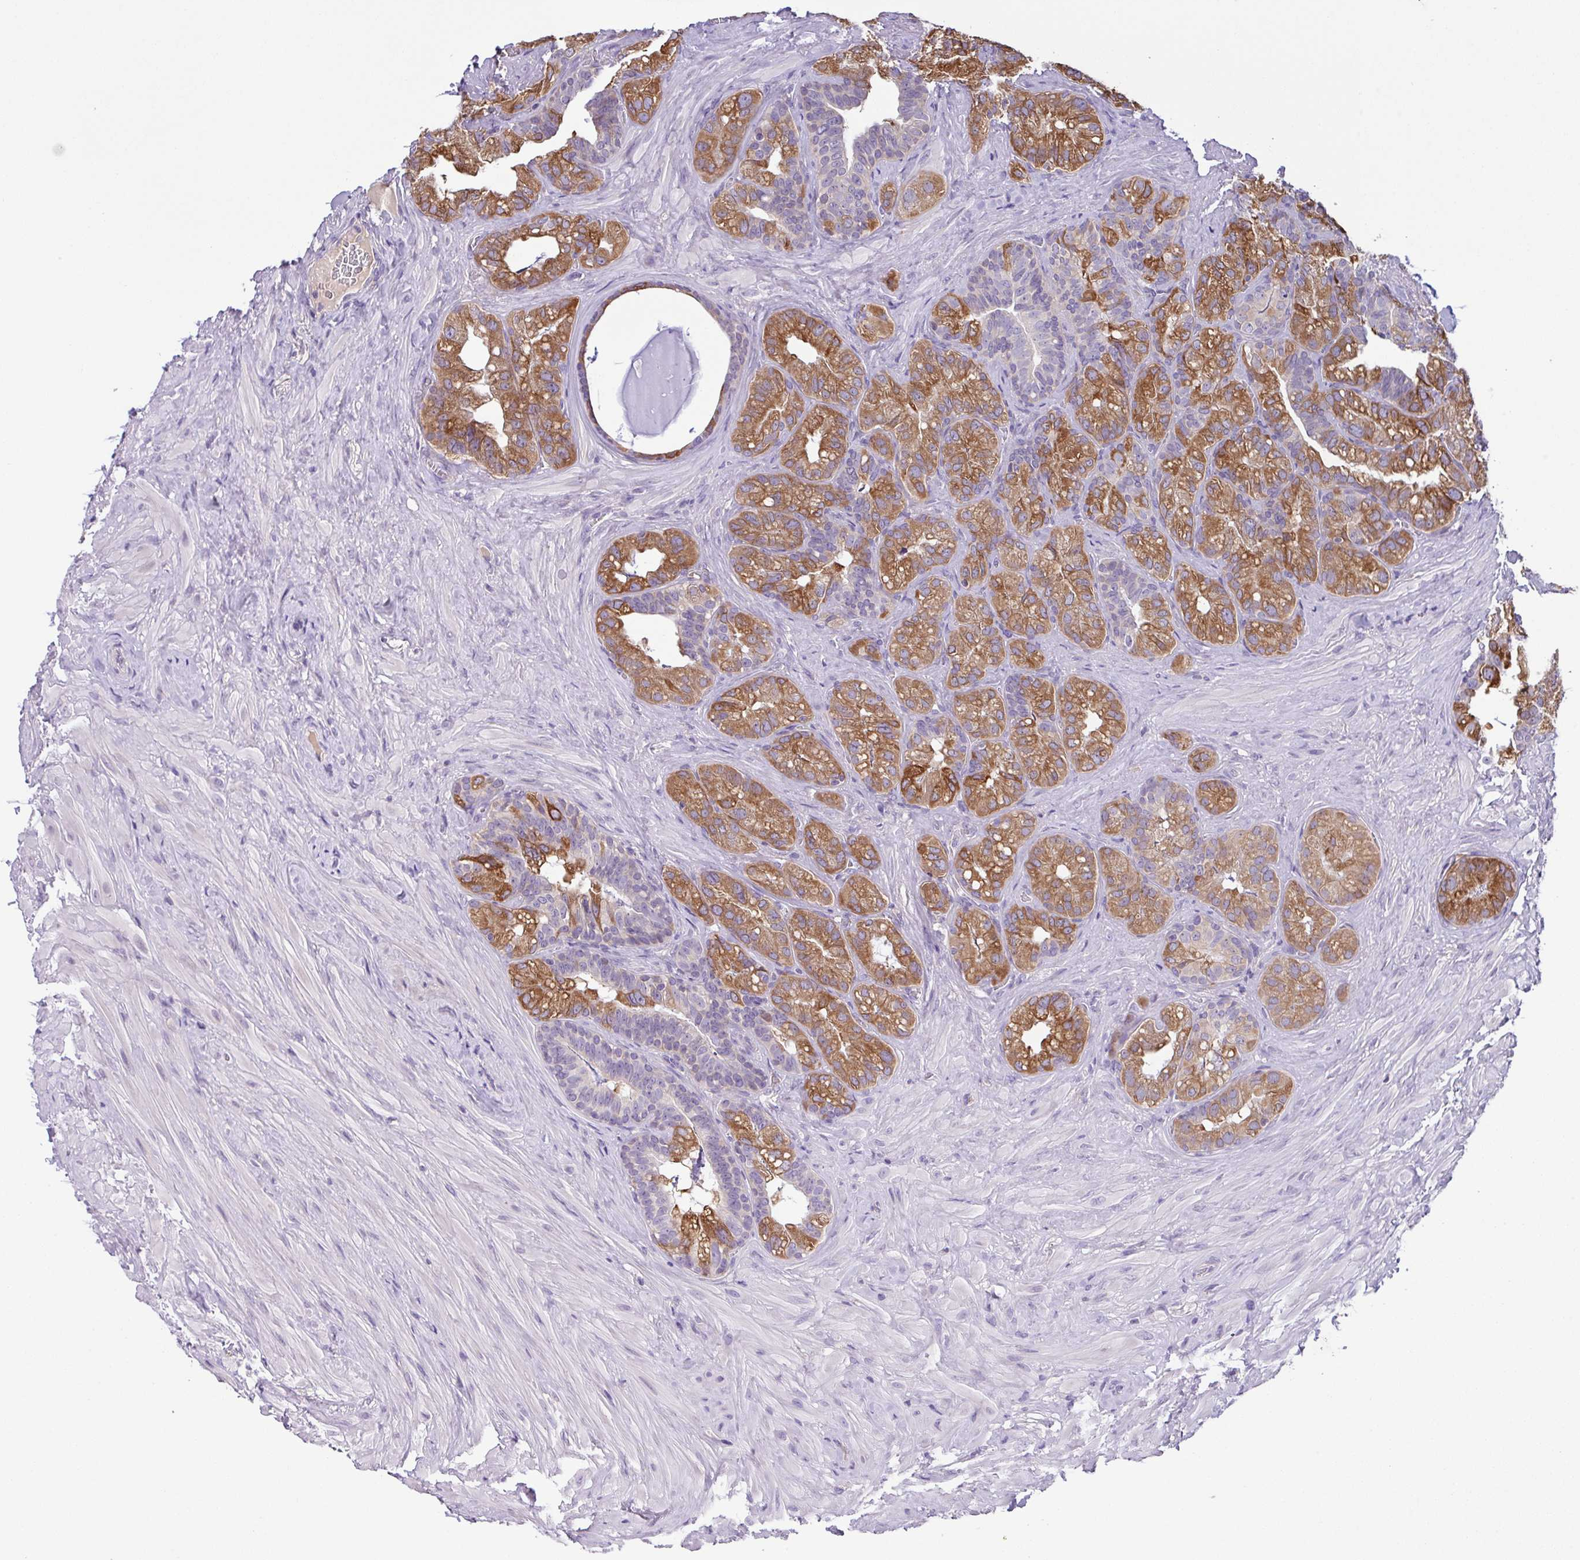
{"staining": {"intensity": "strong", "quantity": "25%-75%", "location": "cytoplasmic/membranous"}, "tissue": "seminal vesicle", "cell_type": "Glandular cells", "image_type": "normal", "snomed": [{"axis": "morphology", "description": "Normal tissue, NOS"}, {"axis": "topography", "description": "Seminal veicle"}], "caption": "Seminal vesicle stained with immunohistochemistry (IHC) demonstrates strong cytoplasmic/membranous positivity in about 25%-75% of glandular cells. Using DAB (brown) and hematoxylin (blue) stains, captured at high magnification using brightfield microscopy.", "gene": "SFTPB", "patient": {"sex": "male", "age": 60}}